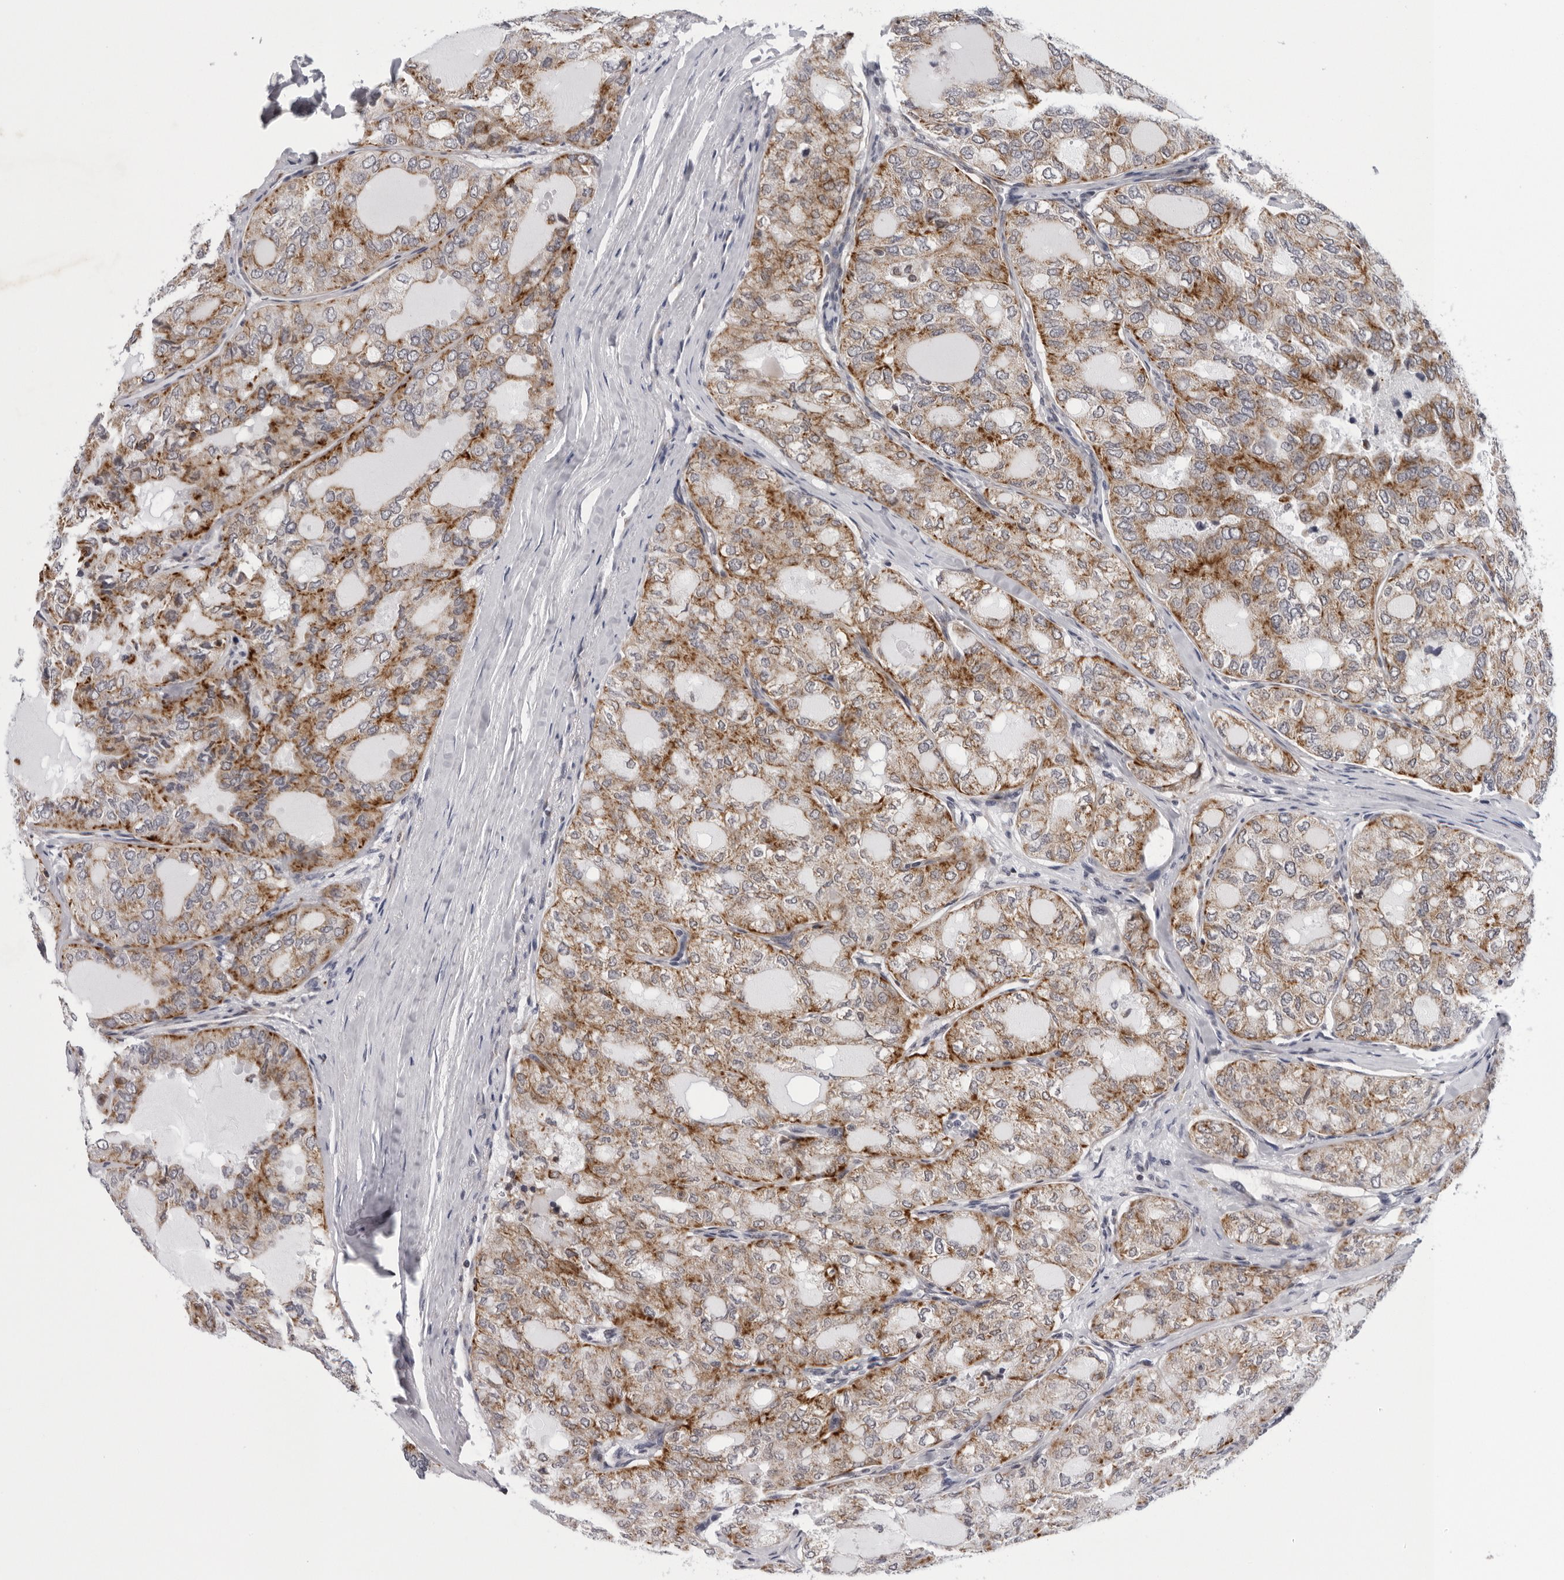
{"staining": {"intensity": "moderate", "quantity": ">75%", "location": "cytoplasmic/membranous"}, "tissue": "thyroid cancer", "cell_type": "Tumor cells", "image_type": "cancer", "snomed": [{"axis": "morphology", "description": "Follicular adenoma carcinoma, NOS"}, {"axis": "topography", "description": "Thyroid gland"}], "caption": "The immunohistochemical stain labels moderate cytoplasmic/membranous positivity in tumor cells of thyroid cancer (follicular adenoma carcinoma) tissue. Using DAB (brown) and hematoxylin (blue) stains, captured at high magnification using brightfield microscopy.", "gene": "CPT2", "patient": {"sex": "male", "age": 75}}